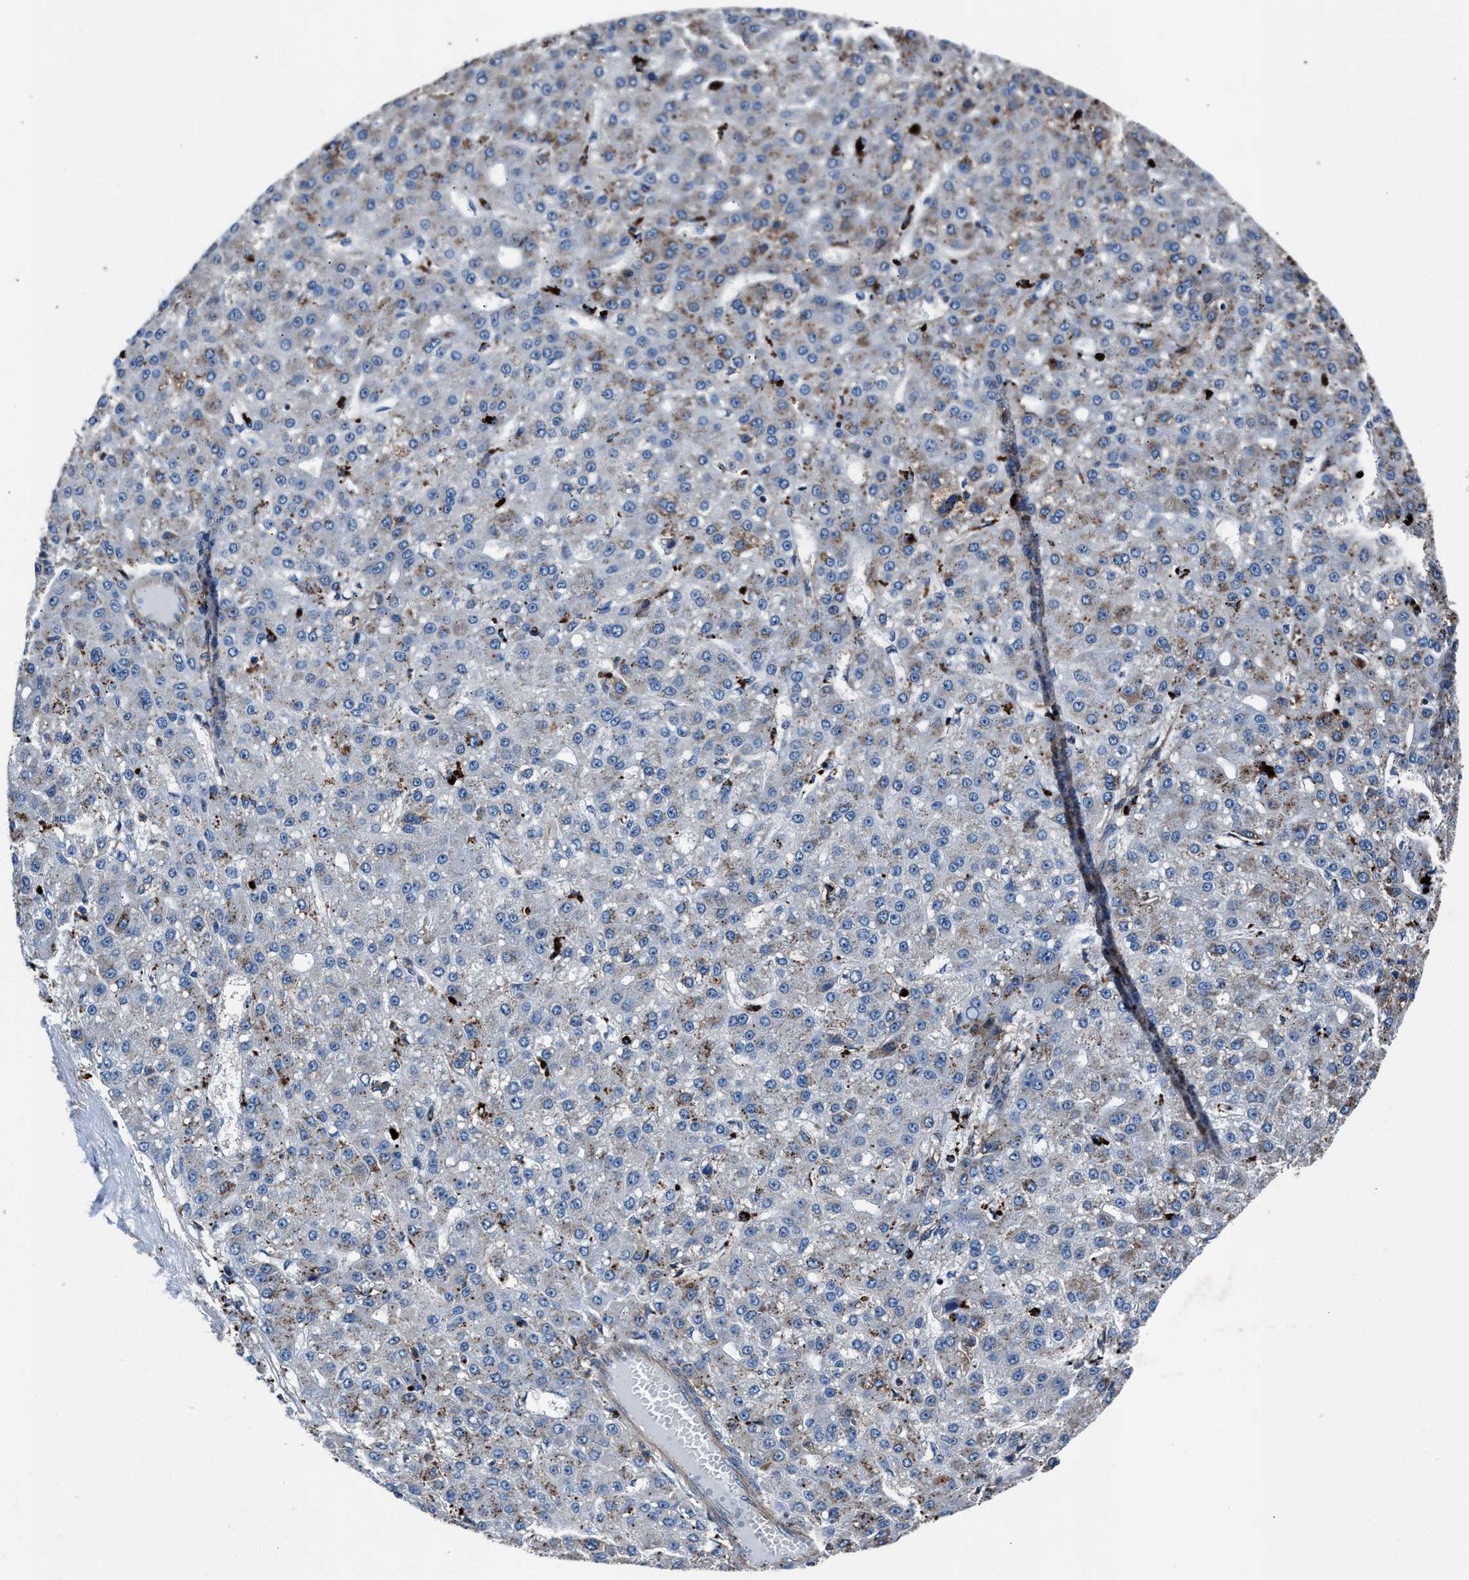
{"staining": {"intensity": "weak", "quantity": "<25%", "location": "cytoplasmic/membranous"}, "tissue": "liver cancer", "cell_type": "Tumor cells", "image_type": "cancer", "snomed": [{"axis": "morphology", "description": "Carcinoma, Hepatocellular, NOS"}, {"axis": "topography", "description": "Liver"}], "caption": "The histopathology image displays no significant positivity in tumor cells of liver hepatocellular carcinoma.", "gene": "MFSD11", "patient": {"sex": "male", "age": 67}}